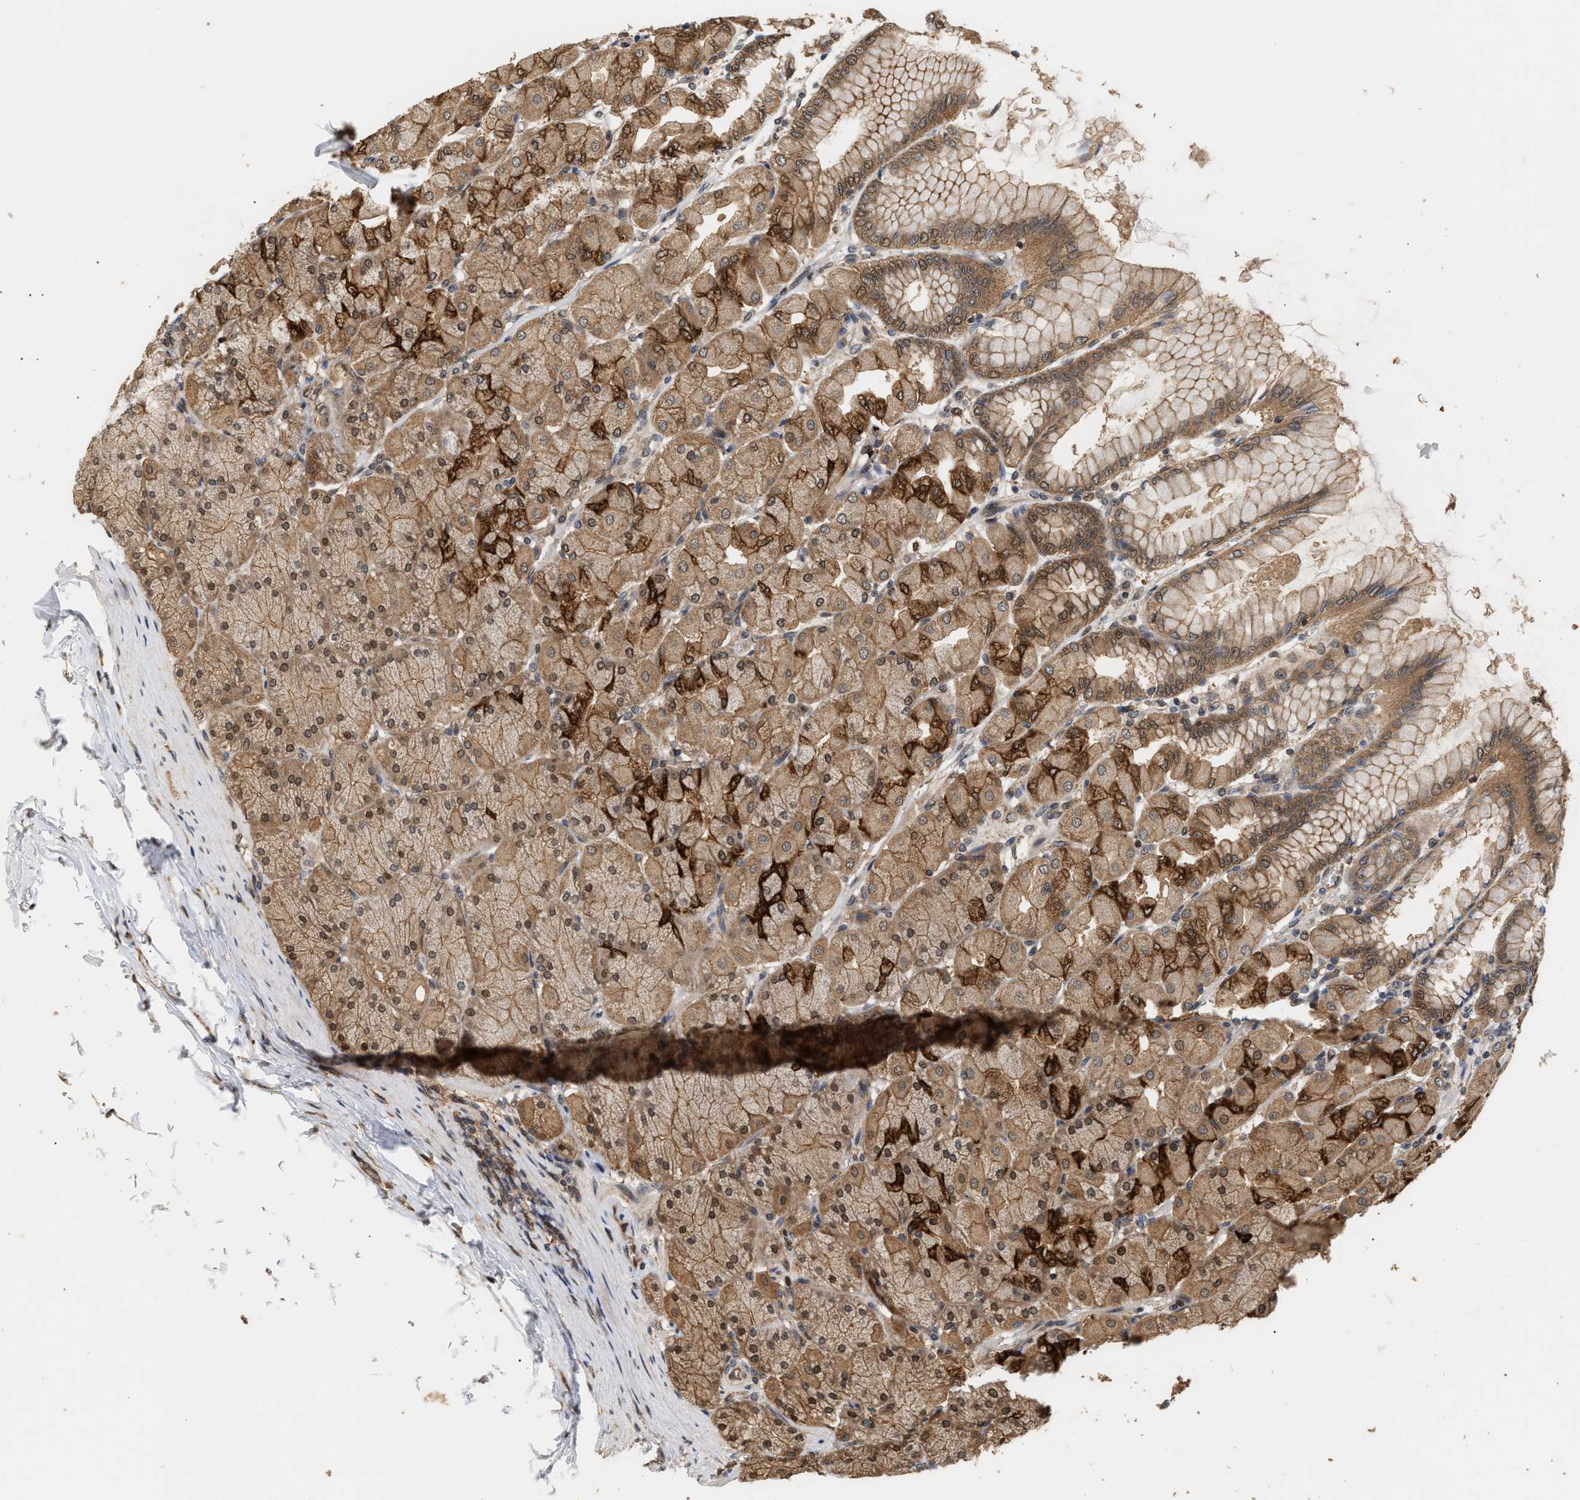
{"staining": {"intensity": "strong", "quantity": ">75%", "location": "cytoplasmic/membranous"}, "tissue": "stomach", "cell_type": "Glandular cells", "image_type": "normal", "snomed": [{"axis": "morphology", "description": "Normal tissue, NOS"}, {"axis": "topography", "description": "Stomach, upper"}], "caption": "Stomach stained for a protein demonstrates strong cytoplasmic/membranous positivity in glandular cells. The staining is performed using DAB (3,3'-diaminobenzidine) brown chromogen to label protein expression. The nuclei are counter-stained blue using hematoxylin.", "gene": "ABHD5", "patient": {"sex": "female", "age": 56}}